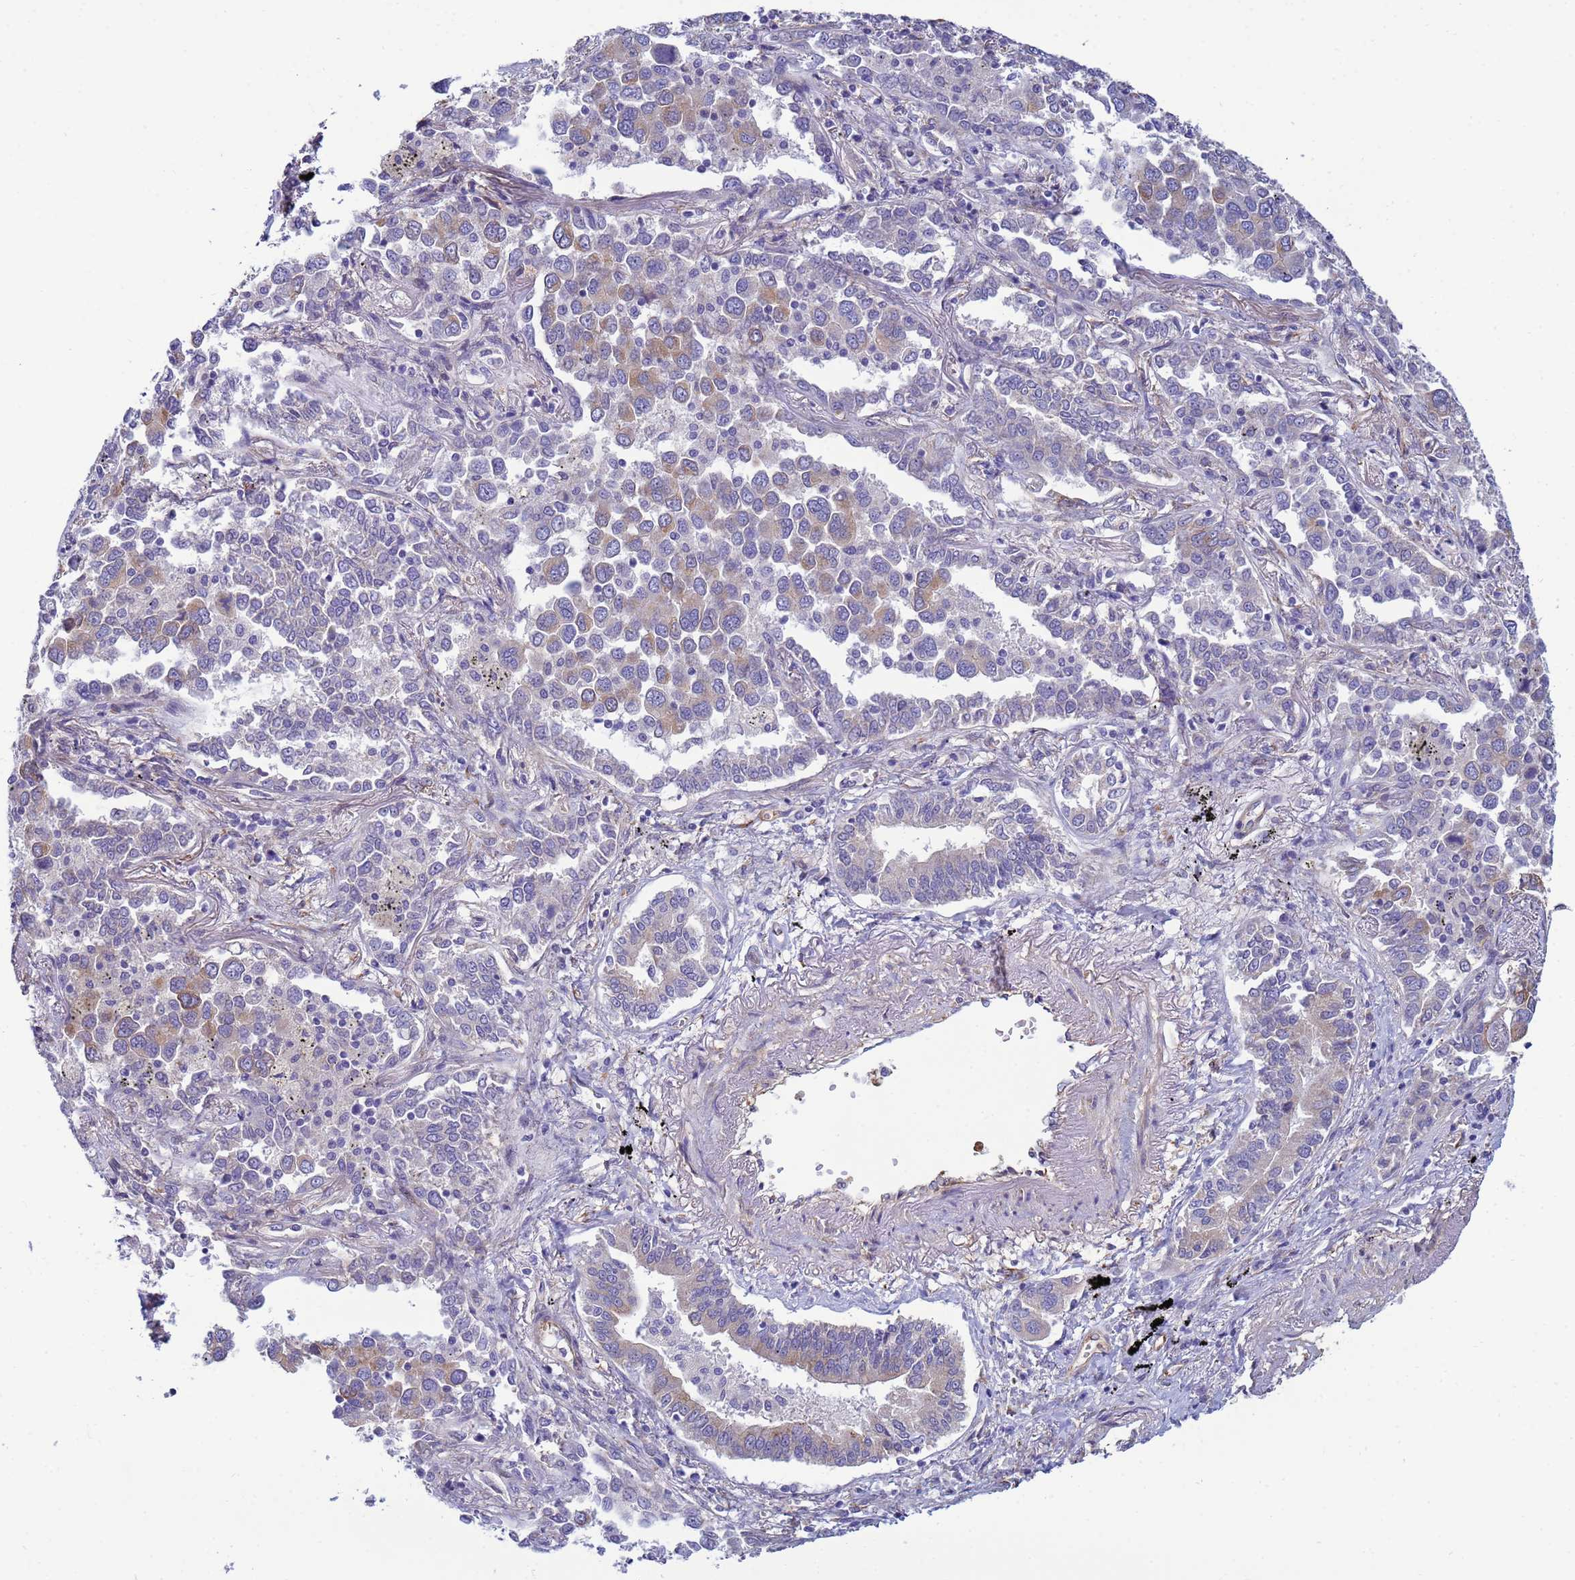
{"staining": {"intensity": "weak", "quantity": "25%-75%", "location": "cytoplasmic/membranous"}, "tissue": "lung cancer", "cell_type": "Tumor cells", "image_type": "cancer", "snomed": [{"axis": "morphology", "description": "Adenocarcinoma, NOS"}, {"axis": "topography", "description": "Lung"}], "caption": "Human lung cancer stained with a brown dye exhibits weak cytoplasmic/membranous positive staining in approximately 25%-75% of tumor cells.", "gene": "TRPC6", "patient": {"sex": "male", "age": 67}}